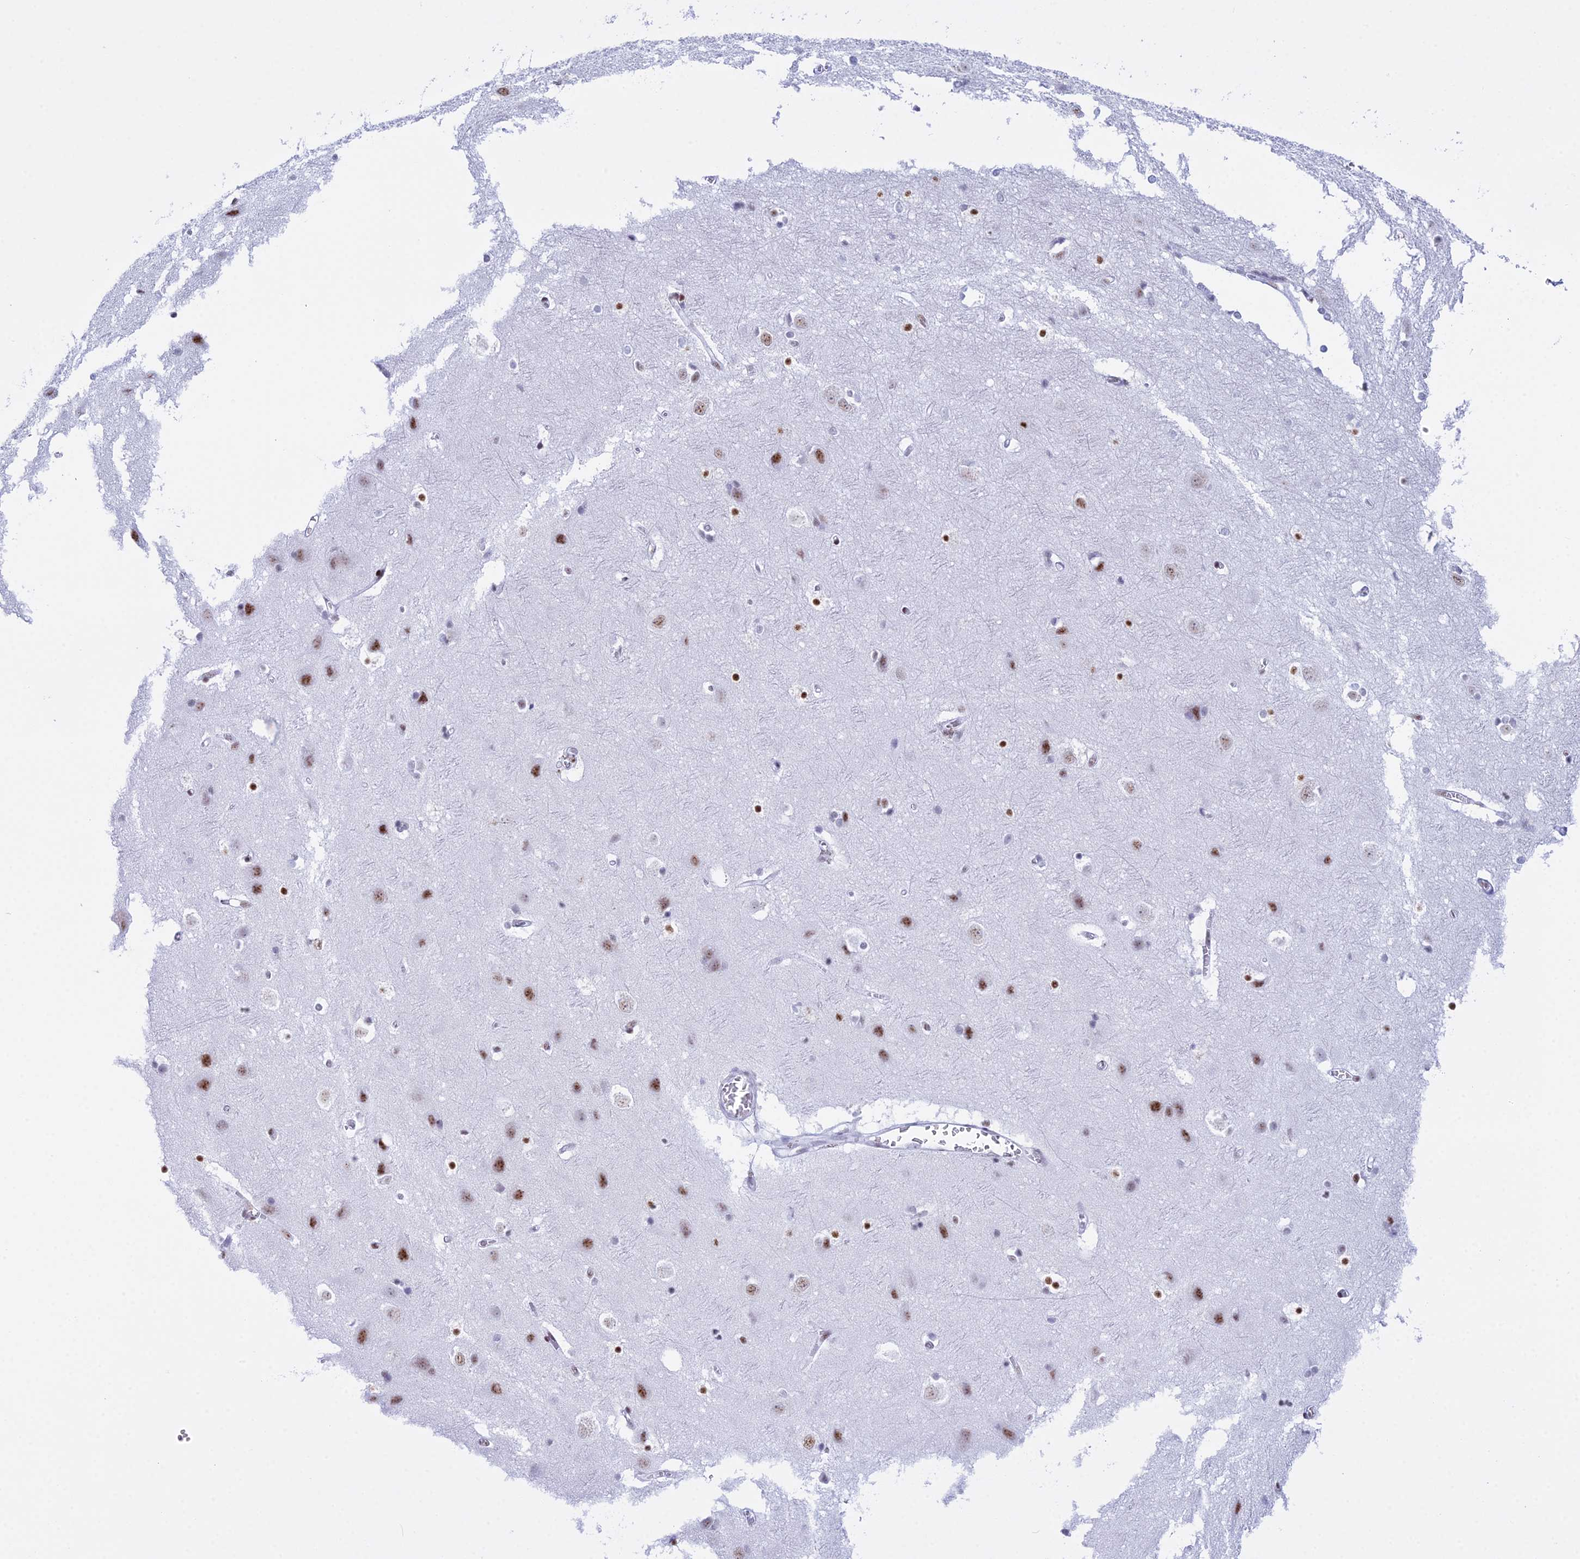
{"staining": {"intensity": "negative", "quantity": "none", "location": "none"}, "tissue": "cerebral cortex", "cell_type": "Endothelial cells", "image_type": "normal", "snomed": [{"axis": "morphology", "description": "Normal tissue, NOS"}, {"axis": "topography", "description": "Cerebral cortex"}], "caption": "Endothelial cells show no significant positivity in benign cerebral cortex.", "gene": "RNPS1", "patient": {"sex": "male", "age": 54}}